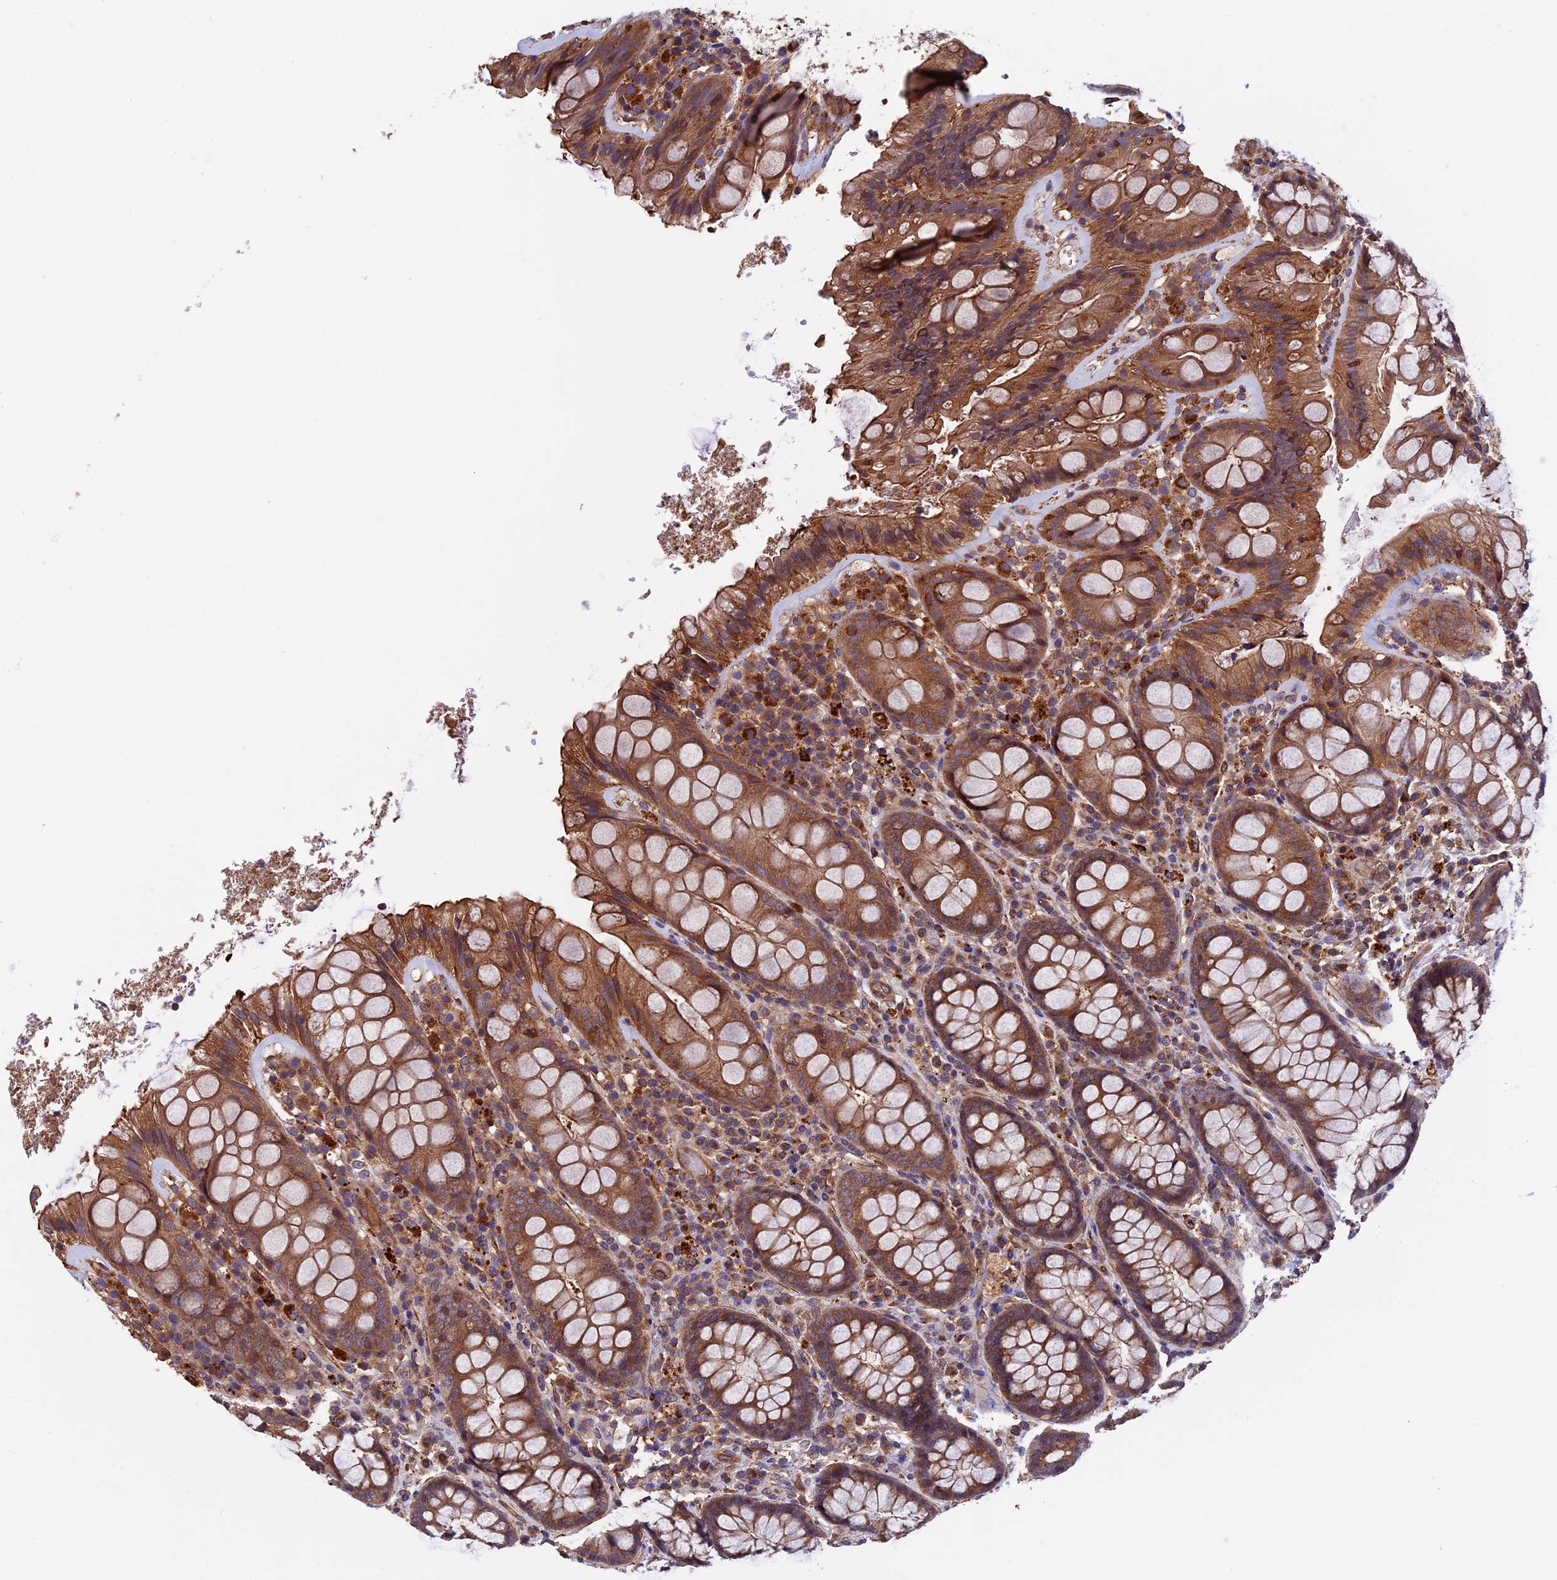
{"staining": {"intensity": "moderate", "quantity": ">75%", "location": "cytoplasmic/membranous"}, "tissue": "rectum", "cell_type": "Glandular cells", "image_type": "normal", "snomed": [{"axis": "morphology", "description": "Normal tissue, NOS"}, {"axis": "topography", "description": "Rectum"}], "caption": "A medium amount of moderate cytoplasmic/membranous positivity is appreciated in approximately >75% of glandular cells in normal rectum. (DAB IHC, brown staining for protein, blue staining for nuclei).", "gene": "SLC9A5", "patient": {"sex": "male", "age": 83}}